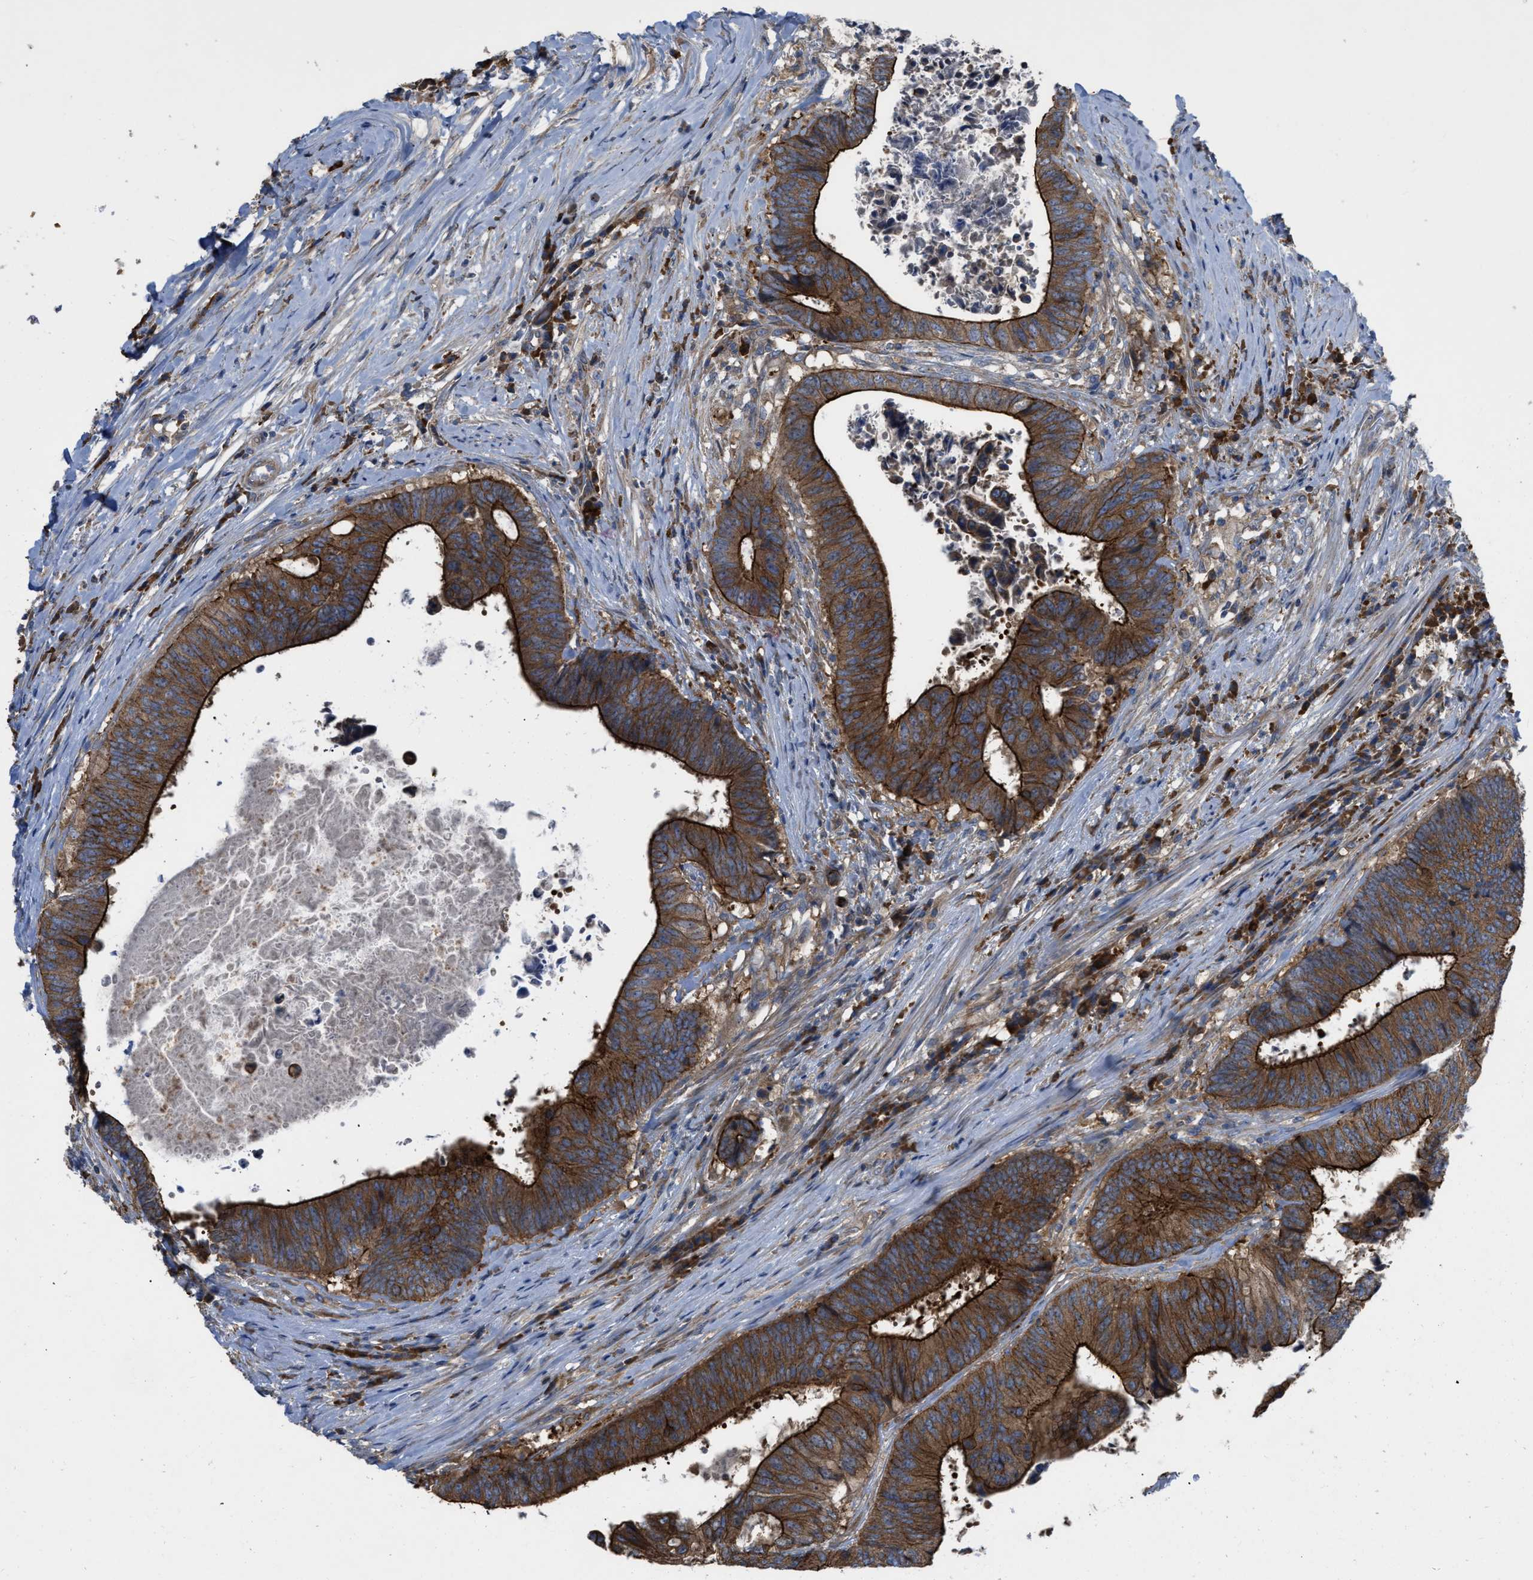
{"staining": {"intensity": "strong", "quantity": ">75%", "location": "cytoplasmic/membranous"}, "tissue": "colorectal cancer", "cell_type": "Tumor cells", "image_type": "cancer", "snomed": [{"axis": "morphology", "description": "Adenocarcinoma, NOS"}, {"axis": "topography", "description": "Rectum"}], "caption": "An image of human colorectal adenocarcinoma stained for a protein exhibits strong cytoplasmic/membranous brown staining in tumor cells.", "gene": "TMEM131", "patient": {"sex": "male", "age": 72}}